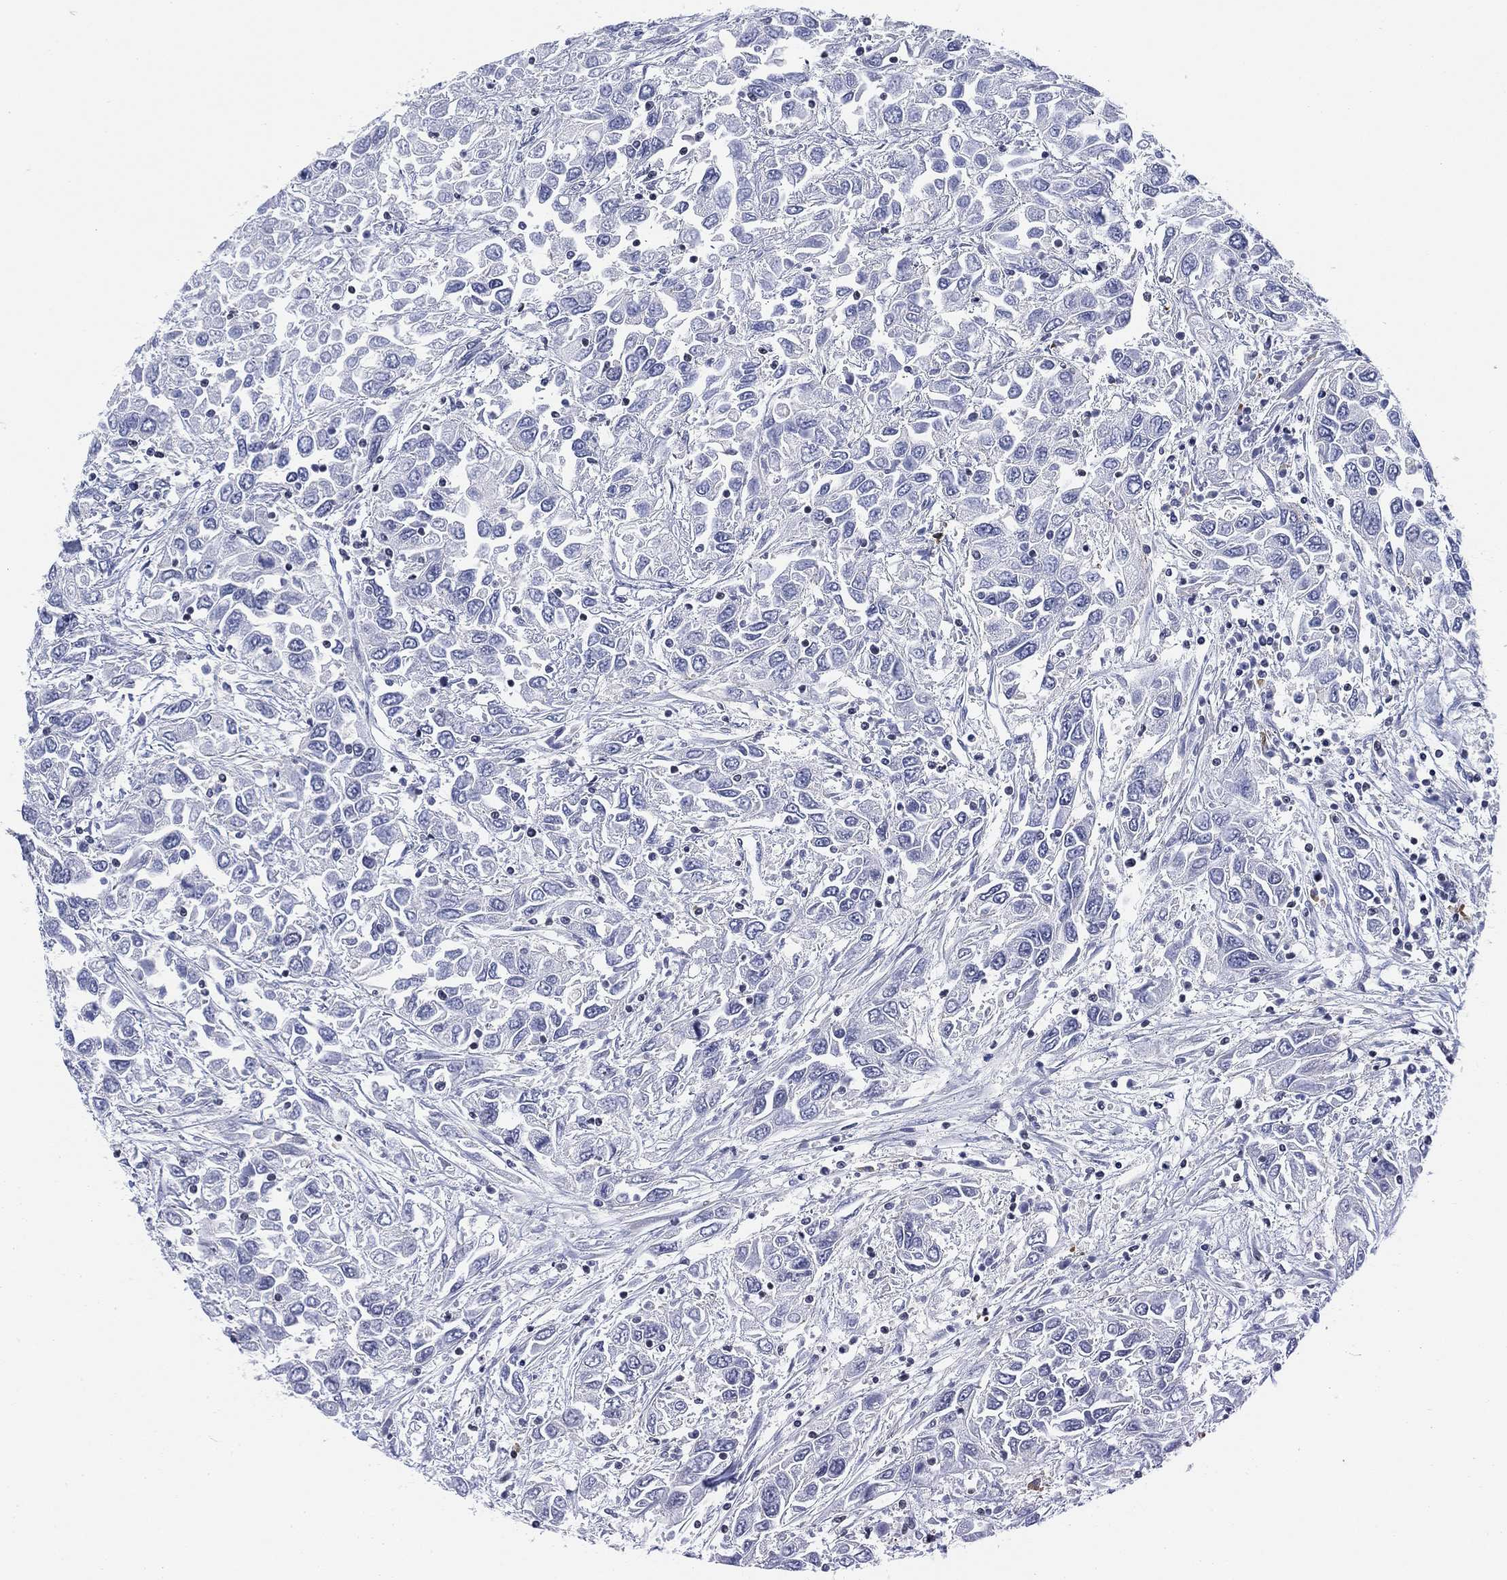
{"staining": {"intensity": "negative", "quantity": "none", "location": "none"}, "tissue": "urothelial cancer", "cell_type": "Tumor cells", "image_type": "cancer", "snomed": [{"axis": "morphology", "description": "Urothelial carcinoma, High grade"}, {"axis": "topography", "description": "Urinary bladder"}], "caption": "High-grade urothelial carcinoma stained for a protein using IHC shows no positivity tumor cells.", "gene": "FYB1", "patient": {"sex": "male", "age": 76}}